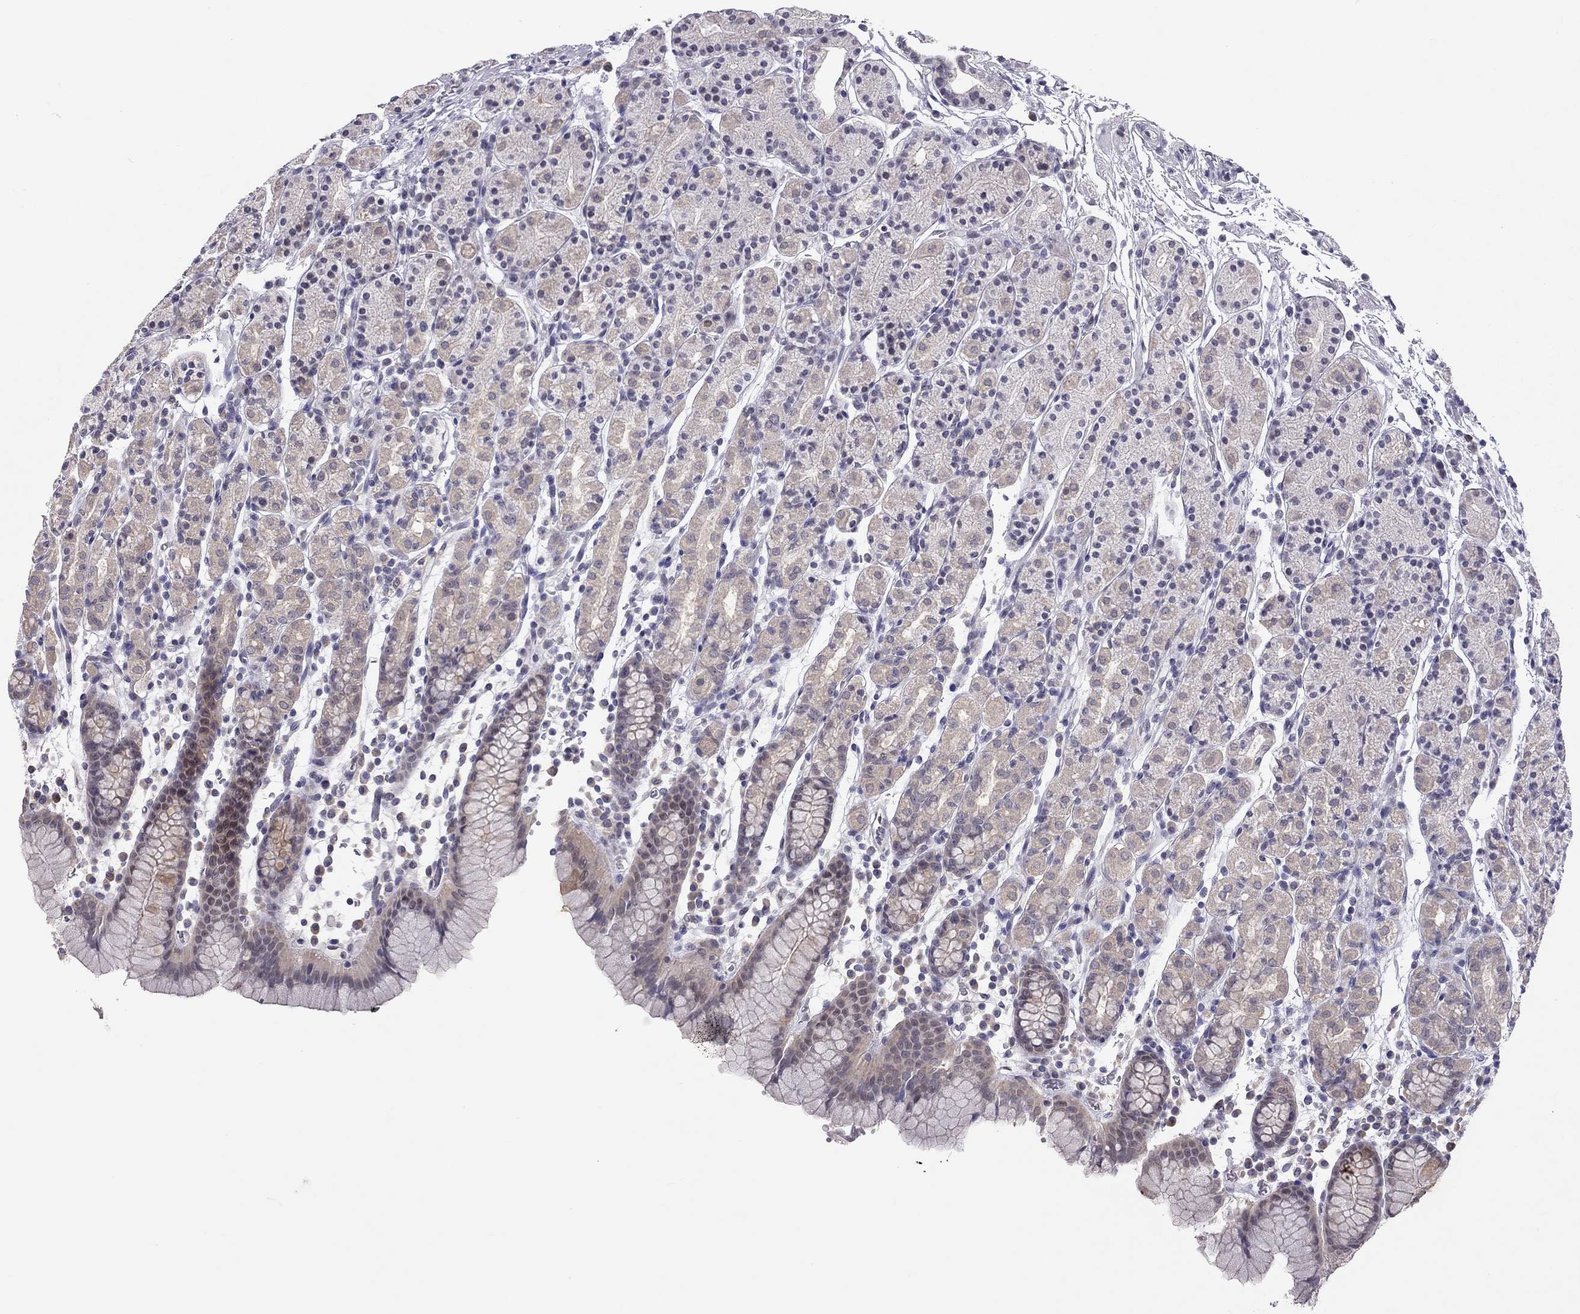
{"staining": {"intensity": "weak", "quantity": "25%-75%", "location": "cytoplasmic/membranous"}, "tissue": "stomach", "cell_type": "Glandular cells", "image_type": "normal", "snomed": [{"axis": "morphology", "description": "Normal tissue, NOS"}, {"axis": "topography", "description": "Stomach, upper"}, {"axis": "topography", "description": "Stomach"}], "caption": "Stomach stained with IHC shows weak cytoplasmic/membranous positivity in approximately 25%-75% of glandular cells.", "gene": "HSF2BP", "patient": {"sex": "male", "age": 62}}